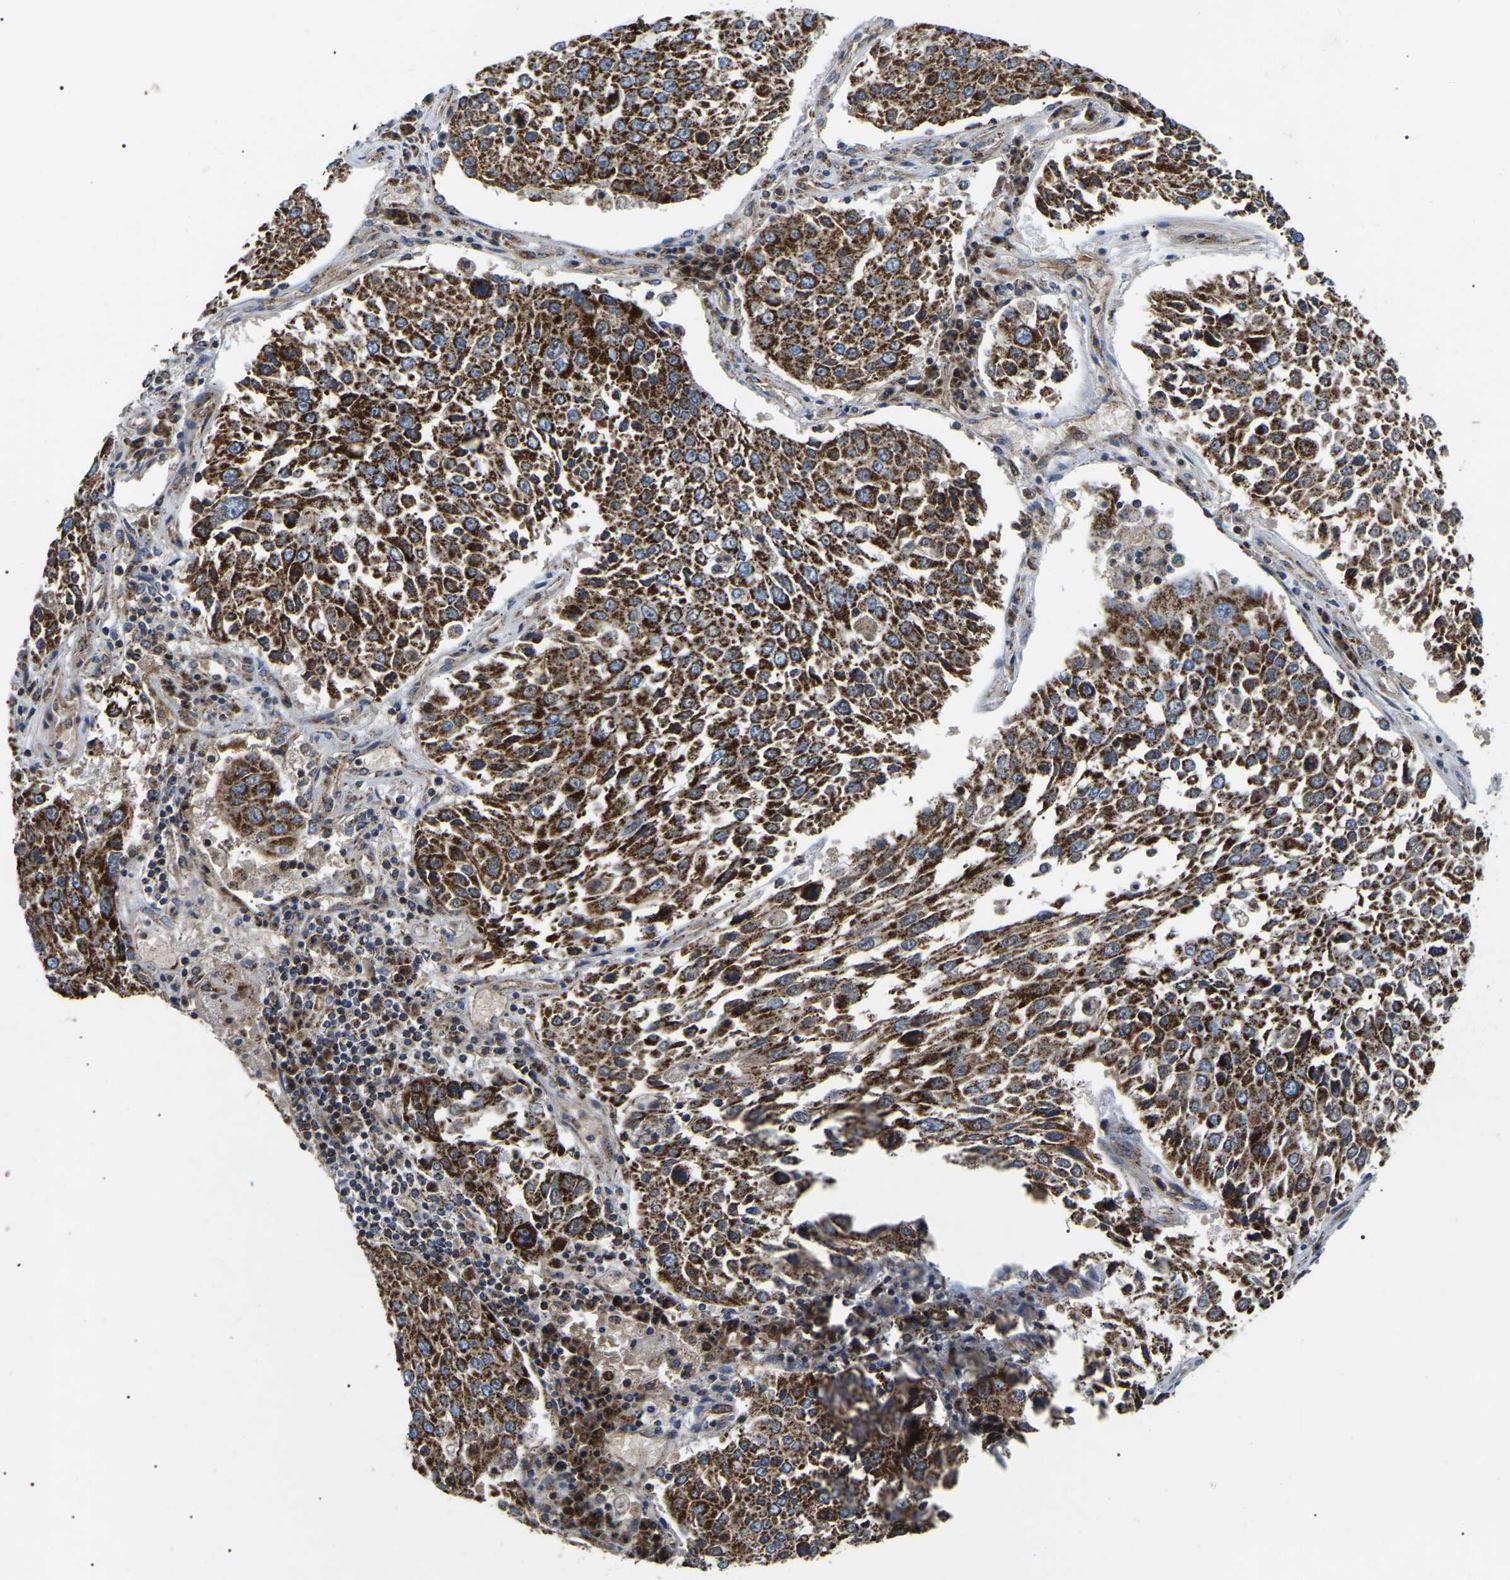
{"staining": {"intensity": "strong", "quantity": ">75%", "location": "cytoplasmic/membranous"}, "tissue": "lung cancer", "cell_type": "Tumor cells", "image_type": "cancer", "snomed": [{"axis": "morphology", "description": "Squamous cell carcinoma, NOS"}, {"axis": "topography", "description": "Lung"}], "caption": "Immunohistochemical staining of human lung cancer (squamous cell carcinoma) demonstrates high levels of strong cytoplasmic/membranous positivity in approximately >75% of tumor cells.", "gene": "PPM1E", "patient": {"sex": "male", "age": 65}}